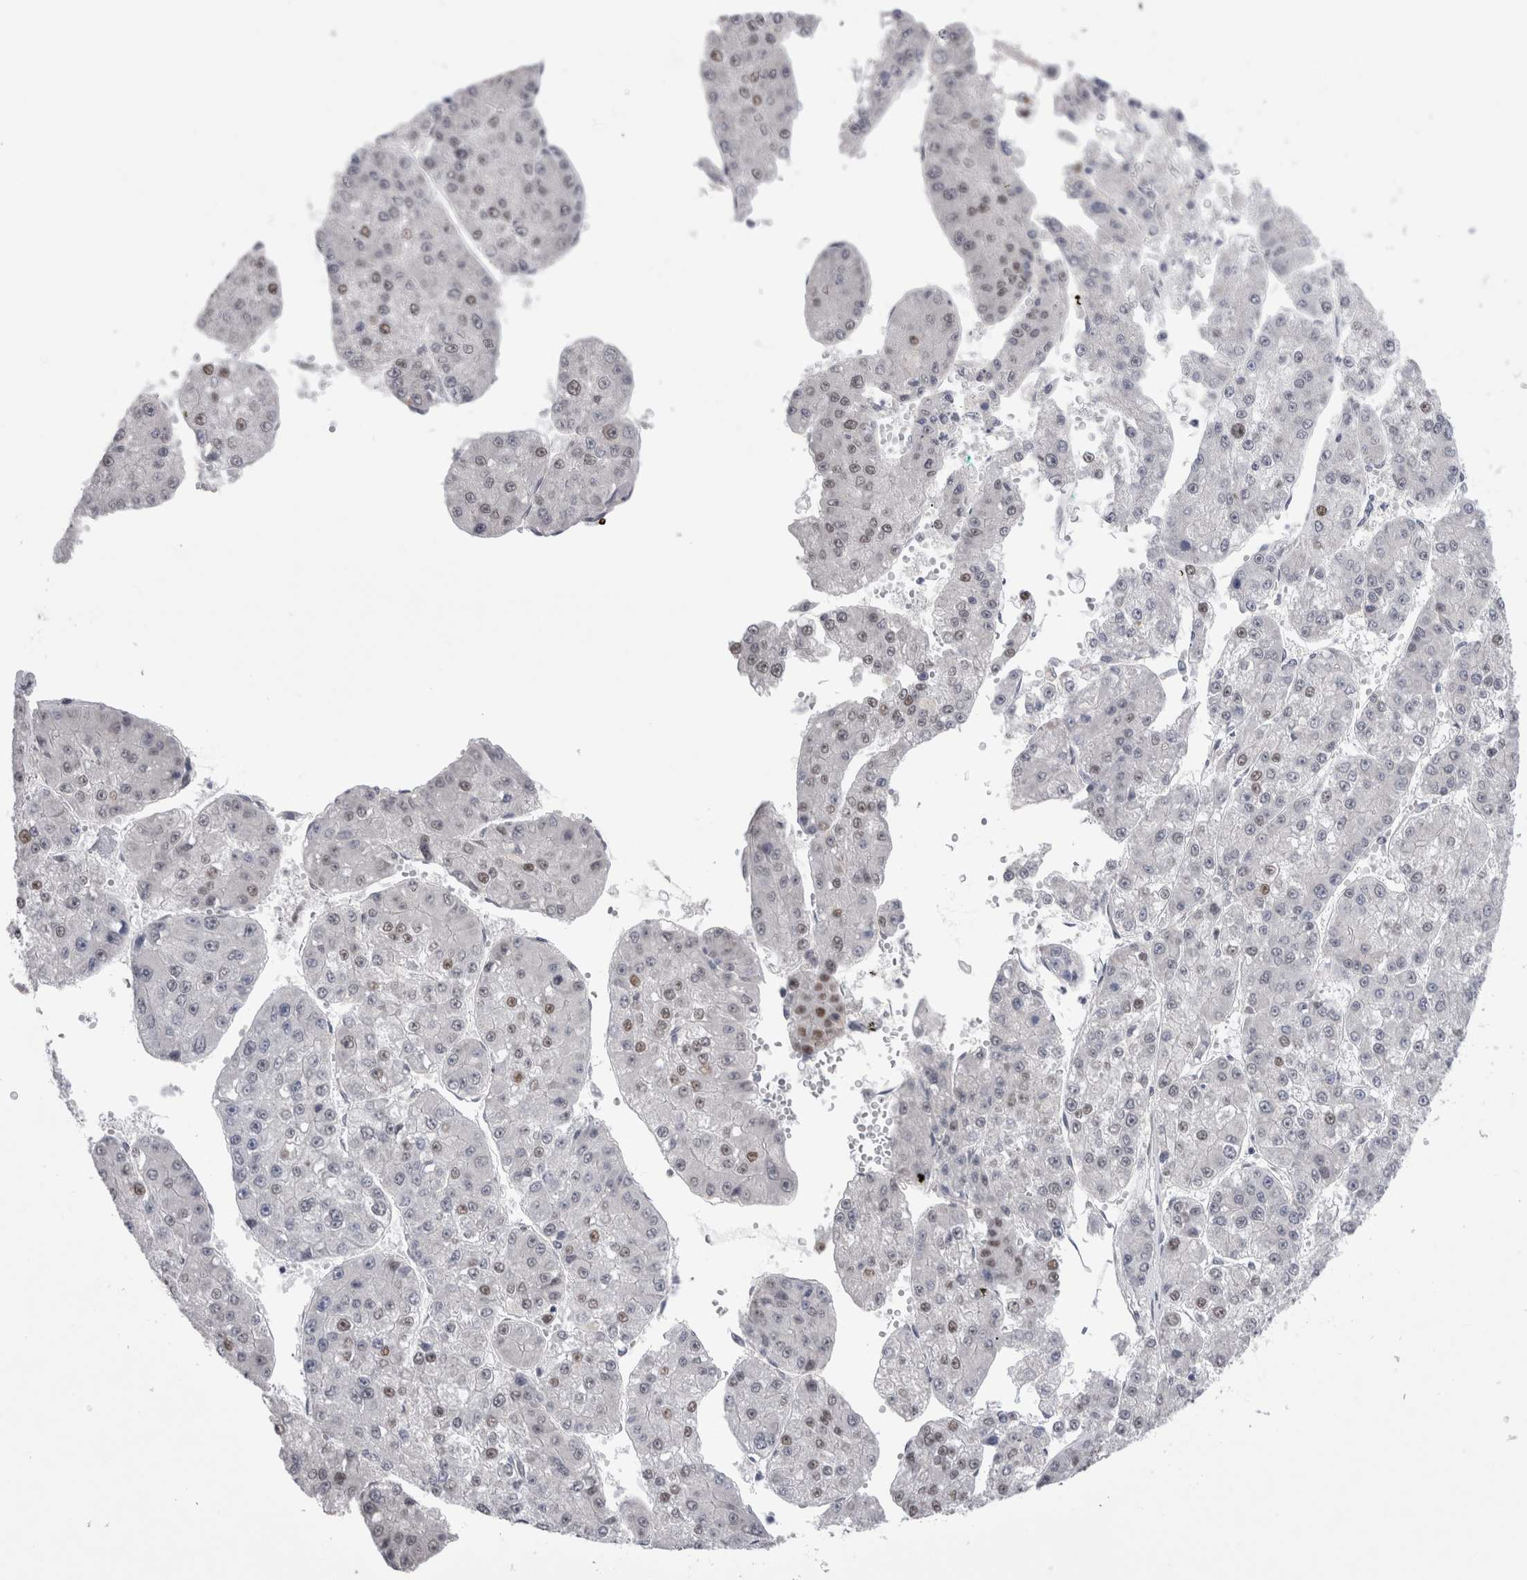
{"staining": {"intensity": "weak", "quantity": "25%-75%", "location": "nuclear"}, "tissue": "liver cancer", "cell_type": "Tumor cells", "image_type": "cancer", "snomed": [{"axis": "morphology", "description": "Carcinoma, Hepatocellular, NOS"}, {"axis": "topography", "description": "Liver"}], "caption": "Hepatocellular carcinoma (liver) stained with DAB (3,3'-diaminobenzidine) IHC displays low levels of weak nuclear staining in approximately 25%-75% of tumor cells.", "gene": "API5", "patient": {"sex": "female", "age": 73}}